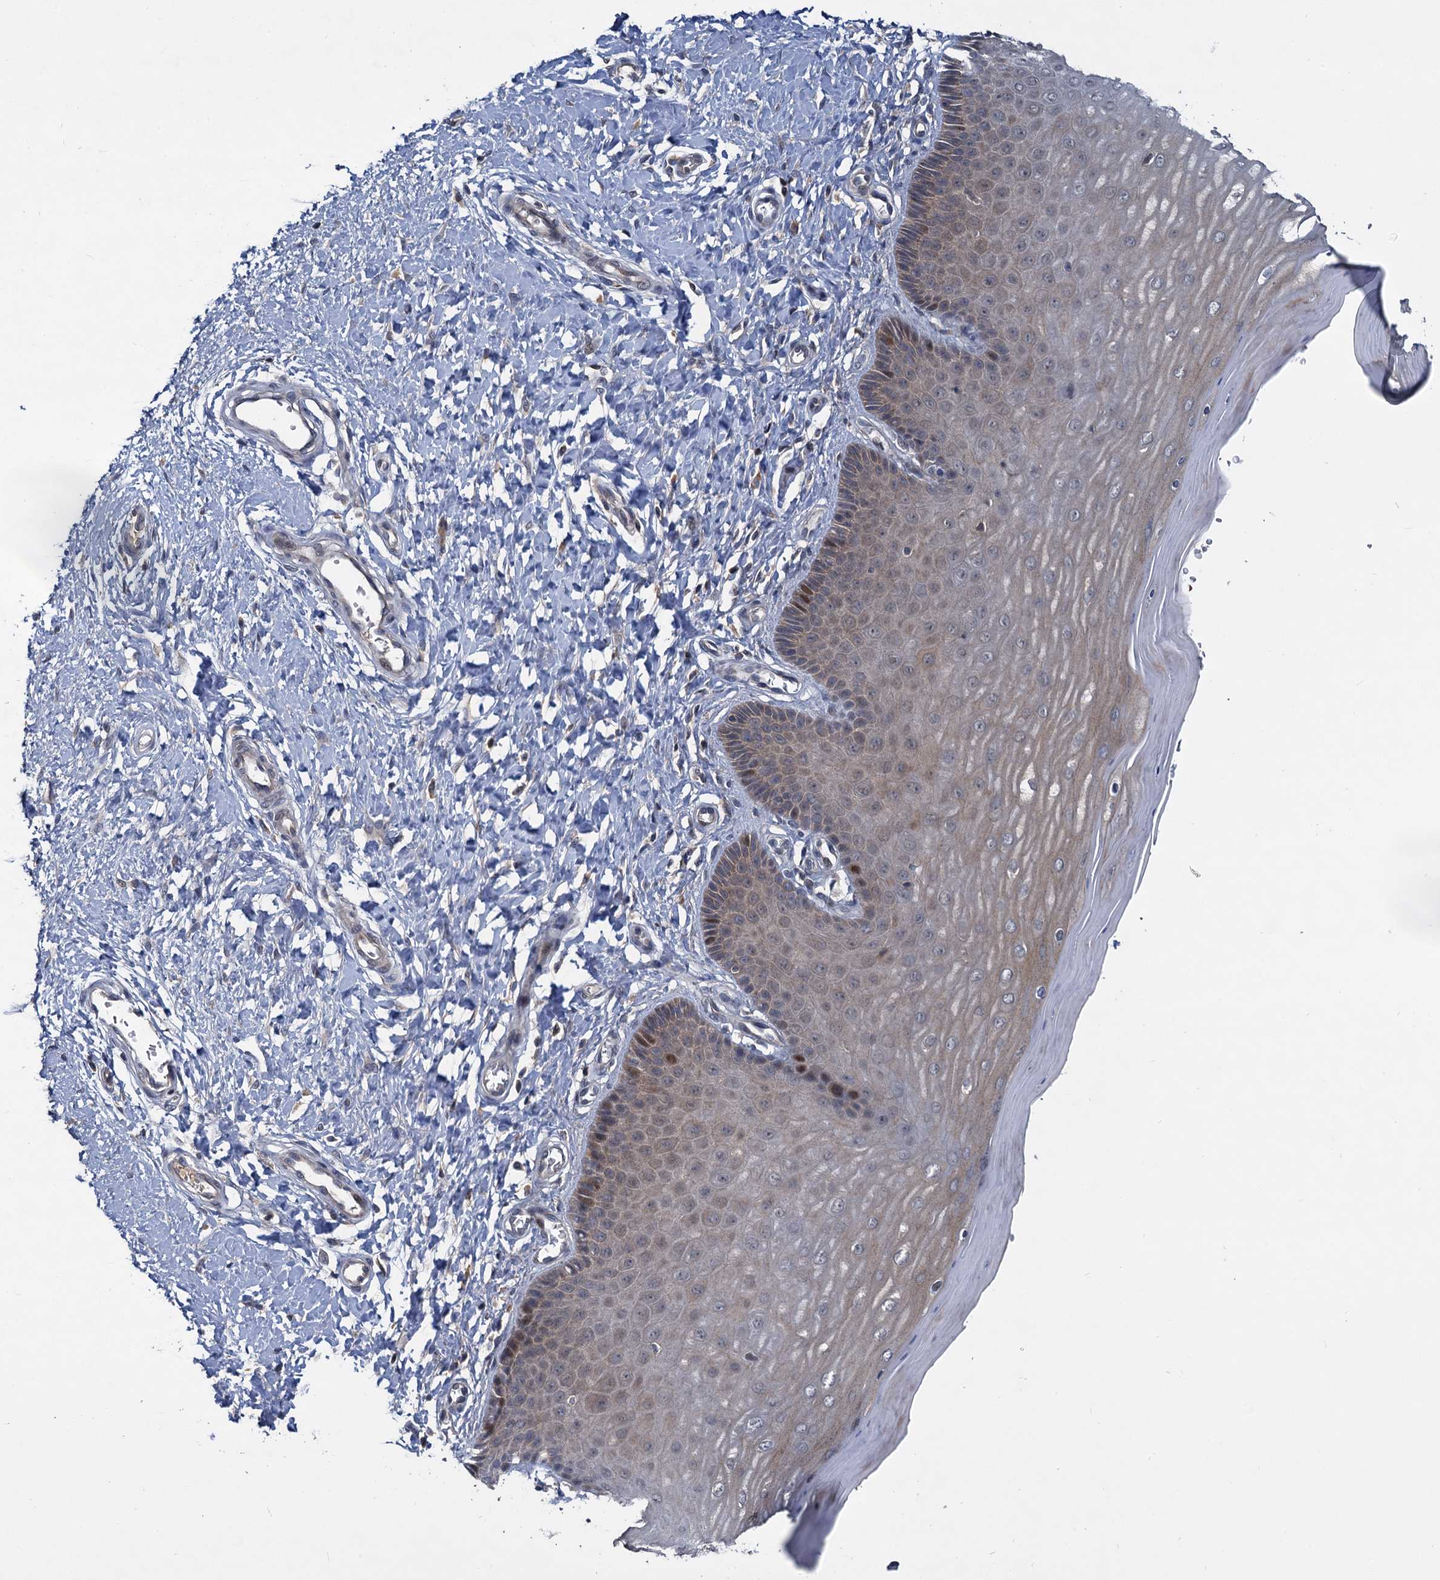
{"staining": {"intensity": "weak", "quantity": "25%-75%", "location": "cytoplasmic/membranous"}, "tissue": "cervix", "cell_type": "Glandular cells", "image_type": "normal", "snomed": [{"axis": "morphology", "description": "Normal tissue, NOS"}, {"axis": "topography", "description": "Cervix"}], "caption": "Weak cytoplasmic/membranous positivity is present in approximately 25%-75% of glandular cells in unremarkable cervix.", "gene": "TMEM39A", "patient": {"sex": "female", "age": 55}}